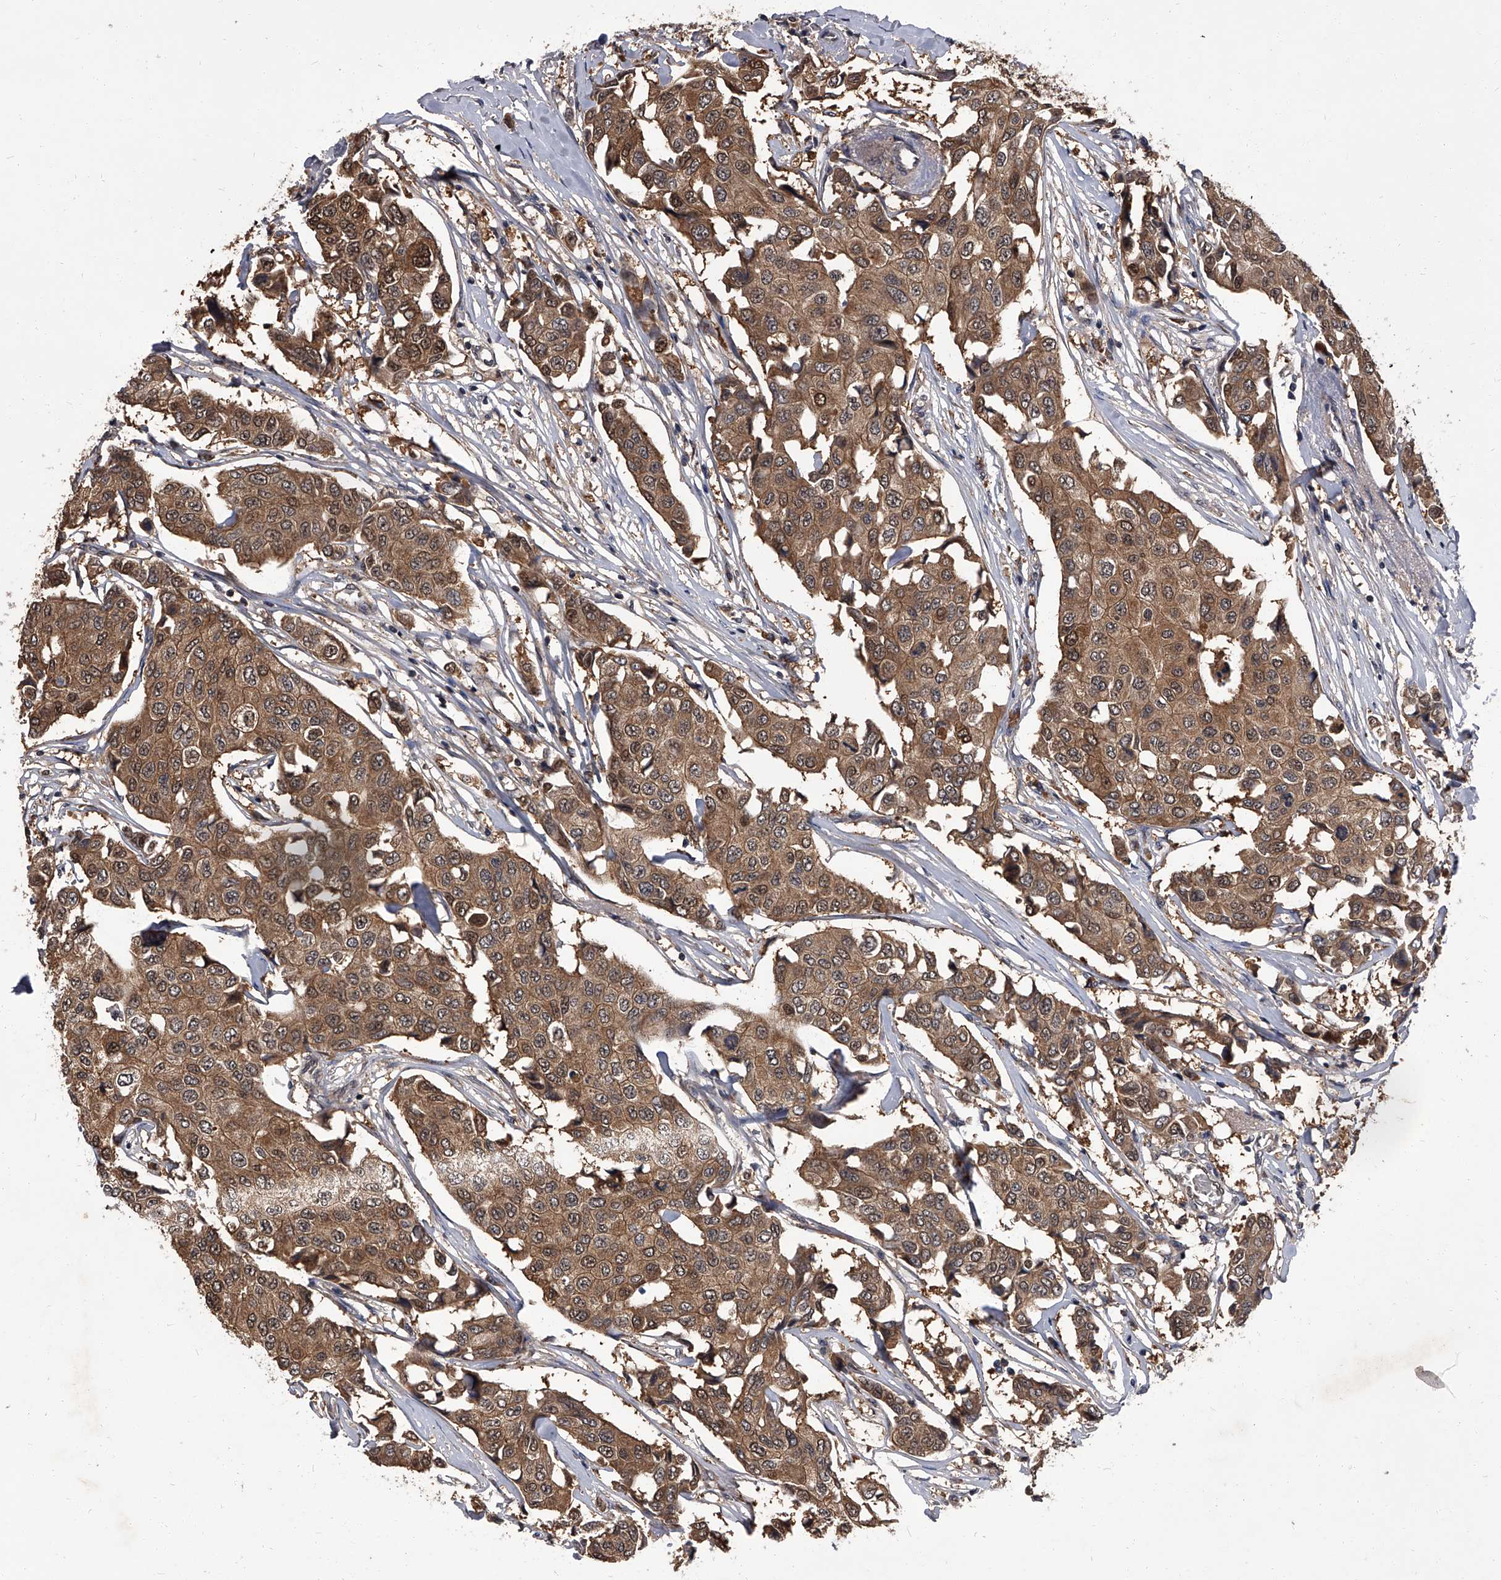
{"staining": {"intensity": "moderate", "quantity": ">75%", "location": "cytoplasmic/membranous,nuclear"}, "tissue": "breast cancer", "cell_type": "Tumor cells", "image_type": "cancer", "snomed": [{"axis": "morphology", "description": "Duct carcinoma"}, {"axis": "topography", "description": "Breast"}], "caption": "Invasive ductal carcinoma (breast) stained for a protein shows moderate cytoplasmic/membranous and nuclear positivity in tumor cells.", "gene": "SLC18B1", "patient": {"sex": "female", "age": 80}}